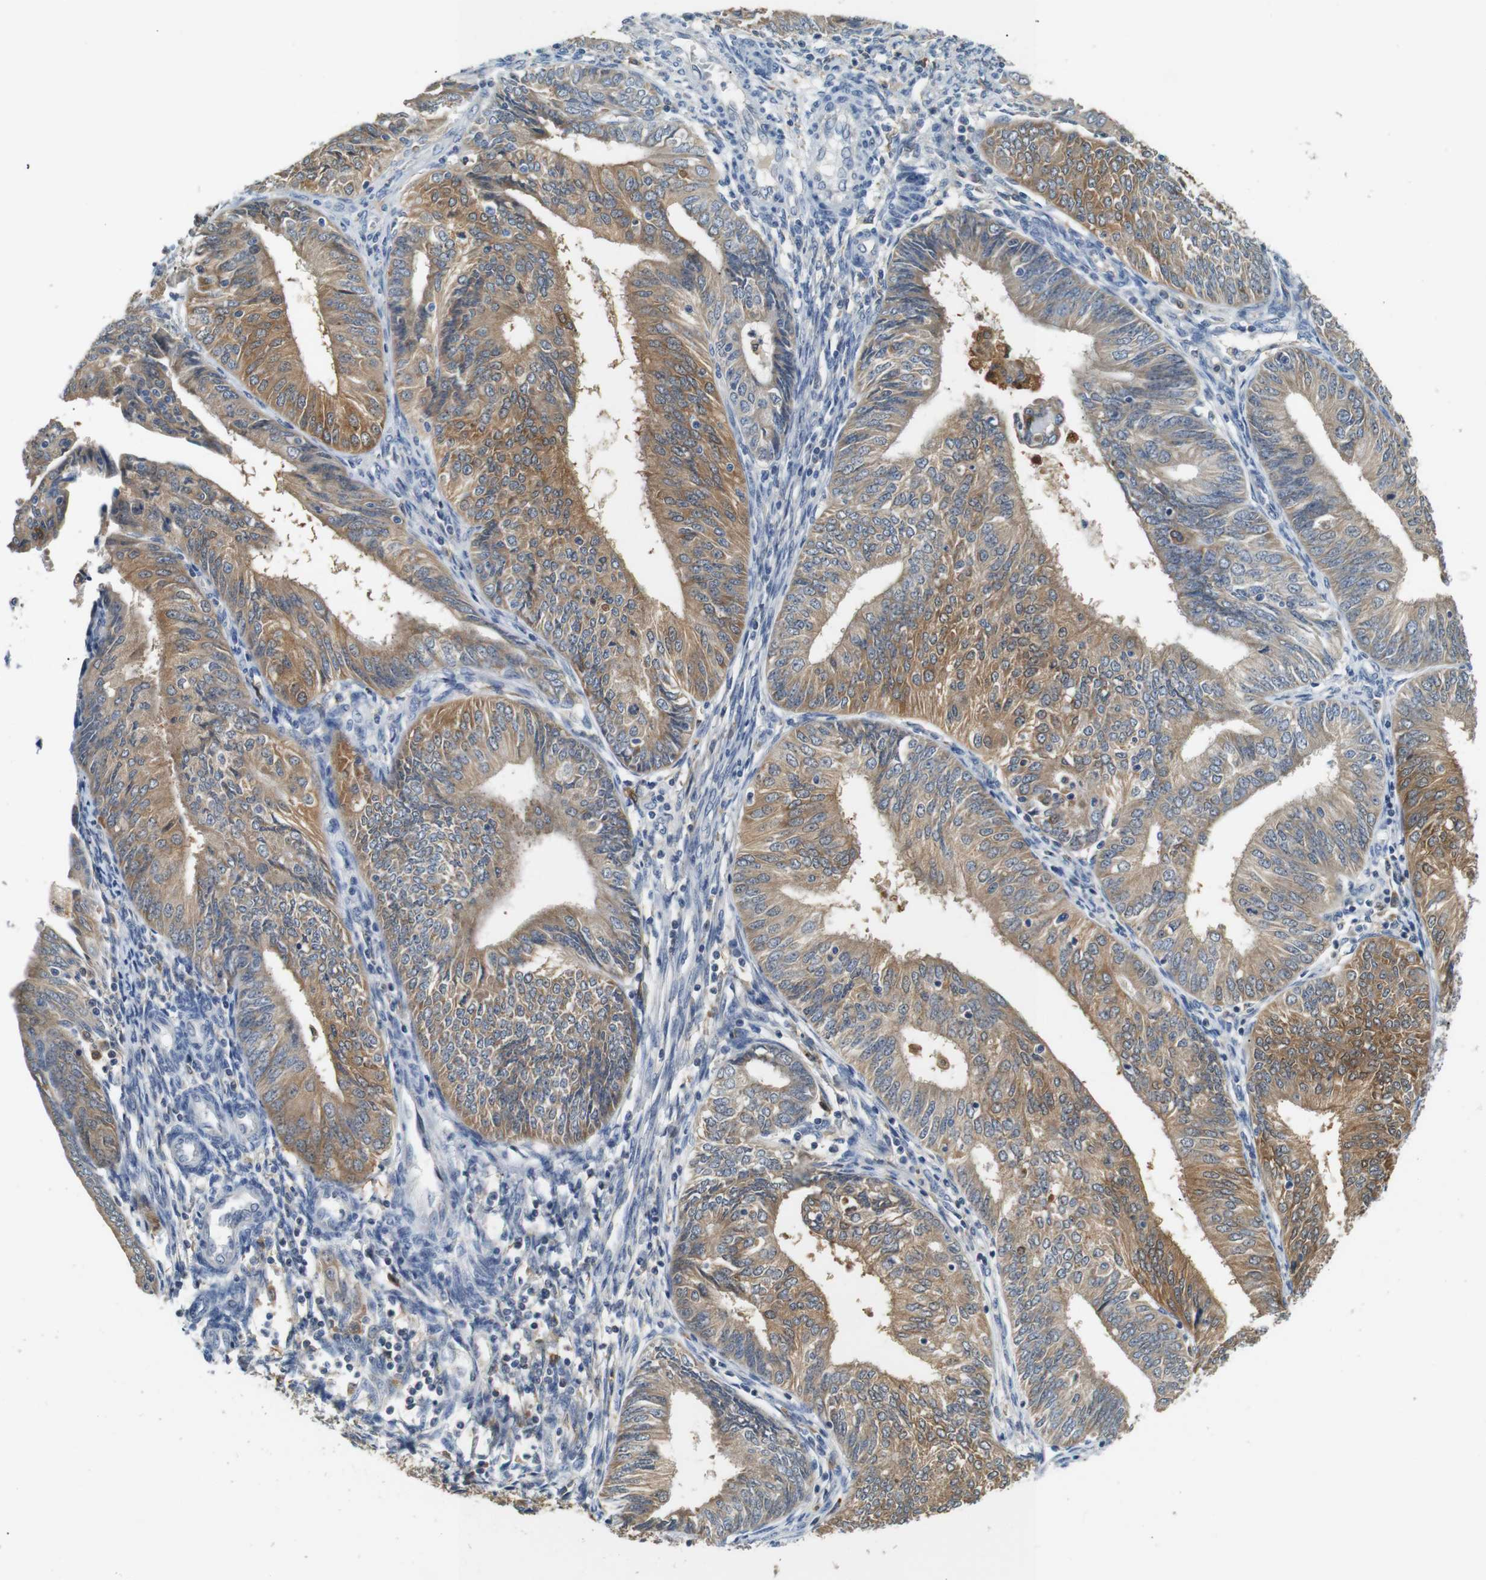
{"staining": {"intensity": "moderate", "quantity": ">75%", "location": "cytoplasmic/membranous"}, "tissue": "endometrial cancer", "cell_type": "Tumor cells", "image_type": "cancer", "snomed": [{"axis": "morphology", "description": "Adenocarcinoma, NOS"}, {"axis": "topography", "description": "Endometrium"}], "caption": "Brown immunohistochemical staining in adenocarcinoma (endometrial) shows moderate cytoplasmic/membranous staining in about >75% of tumor cells.", "gene": "NEBL", "patient": {"sex": "female", "age": 58}}